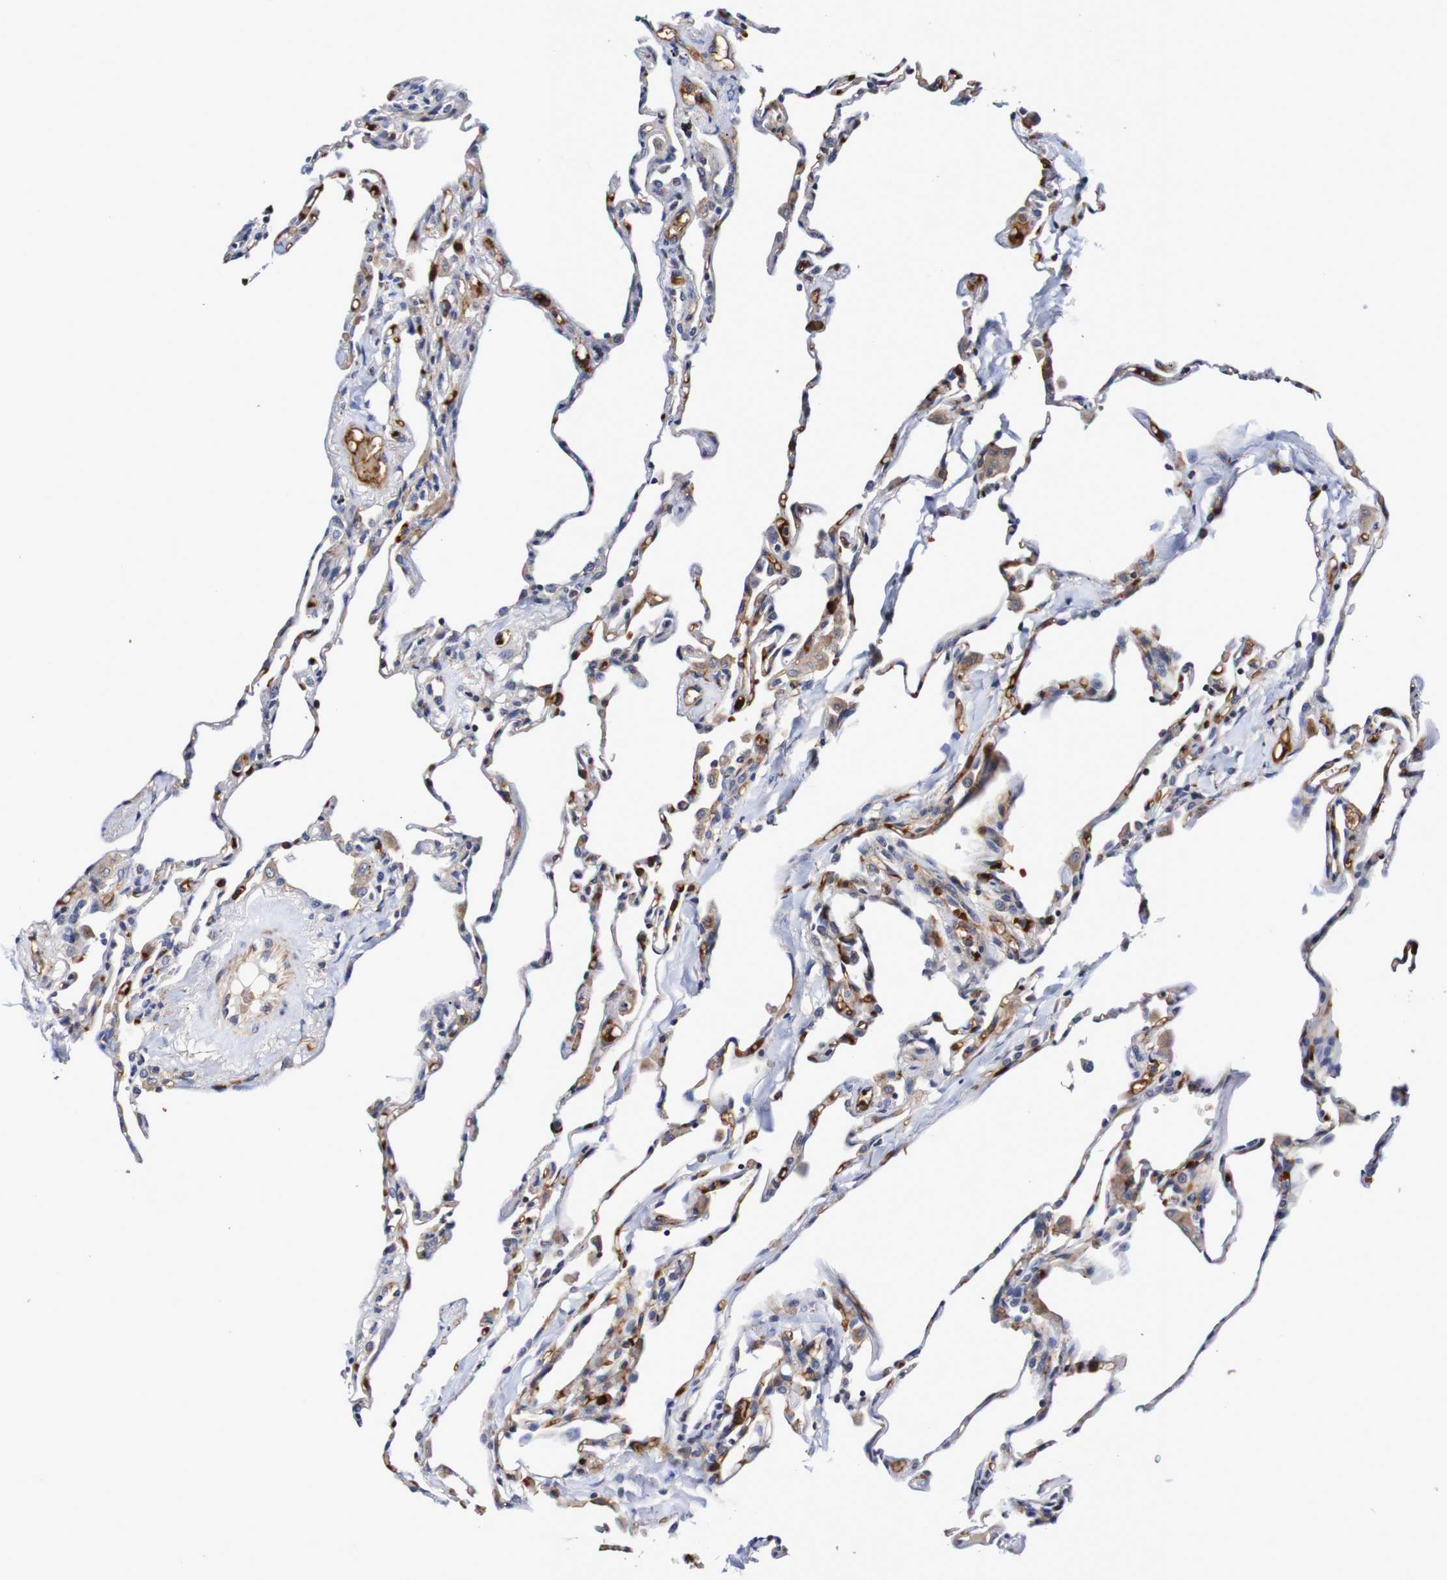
{"staining": {"intensity": "moderate", "quantity": "25%-75%", "location": "cytoplasmic/membranous"}, "tissue": "lung", "cell_type": "Alveolar cells", "image_type": "normal", "snomed": [{"axis": "morphology", "description": "Normal tissue, NOS"}, {"axis": "topography", "description": "Lung"}], "caption": "Lung was stained to show a protein in brown. There is medium levels of moderate cytoplasmic/membranous expression in about 25%-75% of alveolar cells. The protein is shown in brown color, while the nuclei are stained blue.", "gene": "WNT4", "patient": {"sex": "male", "age": 59}}